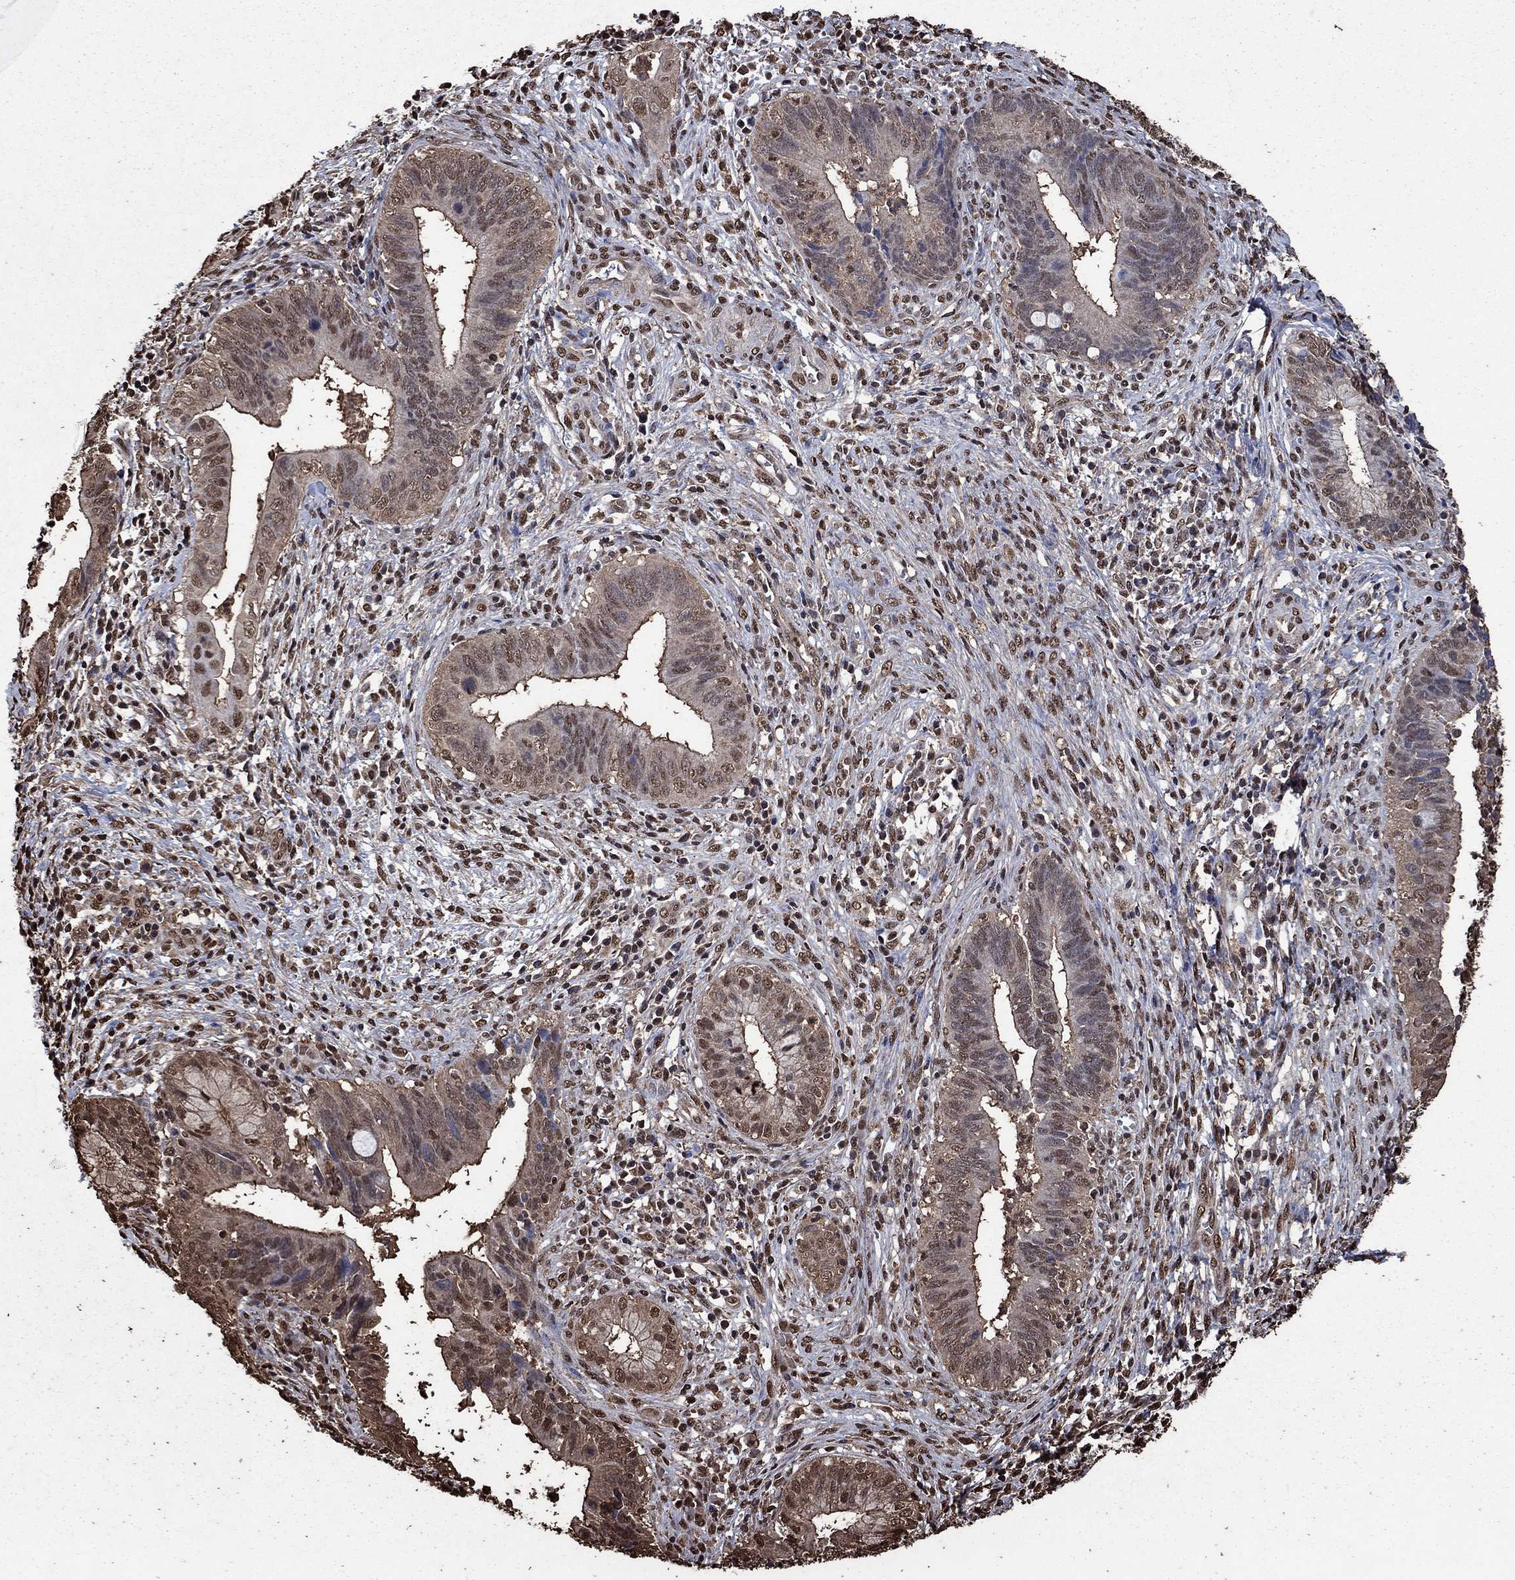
{"staining": {"intensity": "weak", "quantity": "<25%", "location": "cytoplasmic/membranous"}, "tissue": "cervical cancer", "cell_type": "Tumor cells", "image_type": "cancer", "snomed": [{"axis": "morphology", "description": "Adenocarcinoma, NOS"}, {"axis": "topography", "description": "Cervix"}], "caption": "DAB (3,3'-diaminobenzidine) immunohistochemical staining of human cervical cancer exhibits no significant staining in tumor cells.", "gene": "GAPDH", "patient": {"sex": "female", "age": 42}}